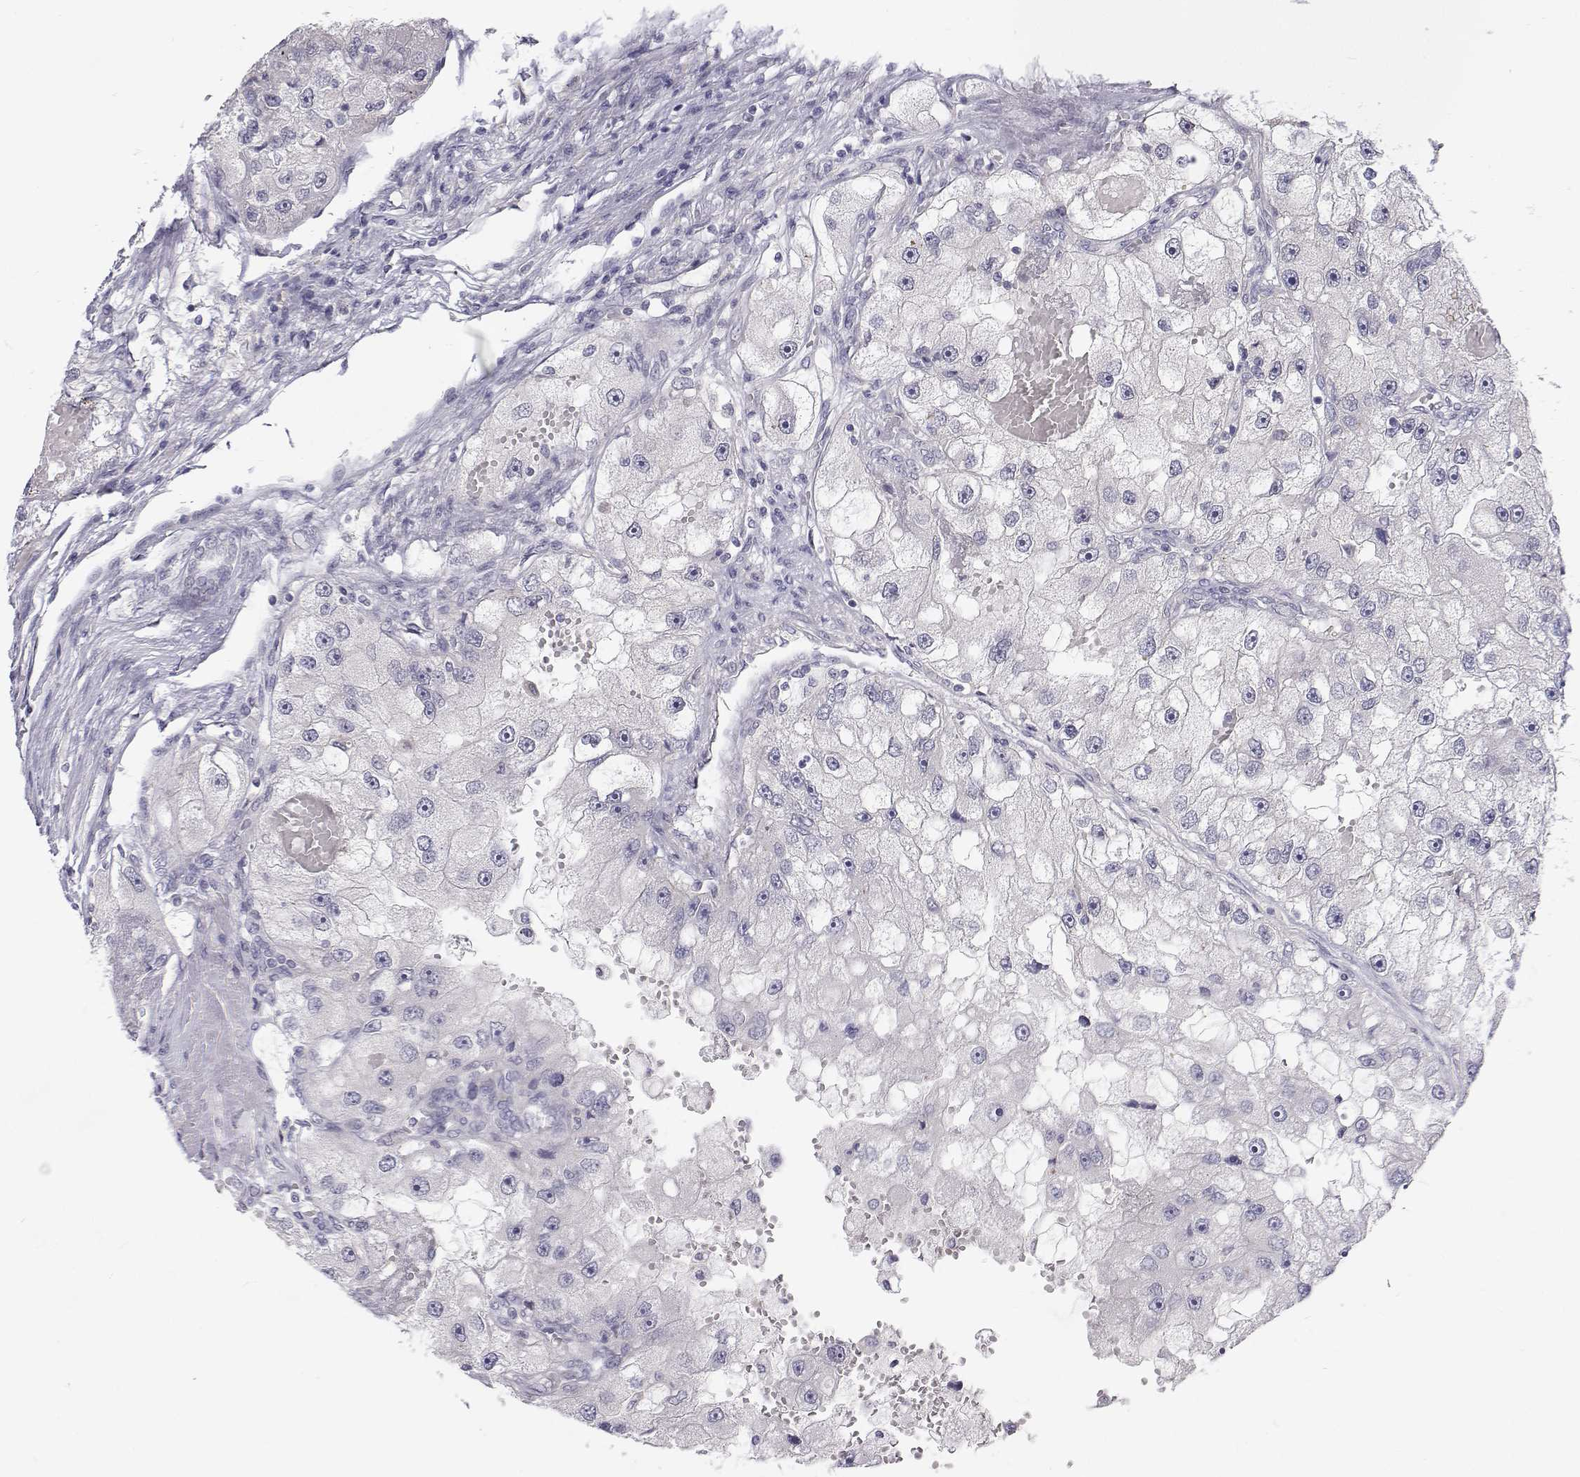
{"staining": {"intensity": "negative", "quantity": "none", "location": "none"}, "tissue": "renal cancer", "cell_type": "Tumor cells", "image_type": "cancer", "snomed": [{"axis": "morphology", "description": "Adenocarcinoma, NOS"}, {"axis": "topography", "description": "Kidney"}], "caption": "An immunohistochemistry histopathology image of adenocarcinoma (renal) is shown. There is no staining in tumor cells of adenocarcinoma (renal).", "gene": "MYPN", "patient": {"sex": "male", "age": 63}}